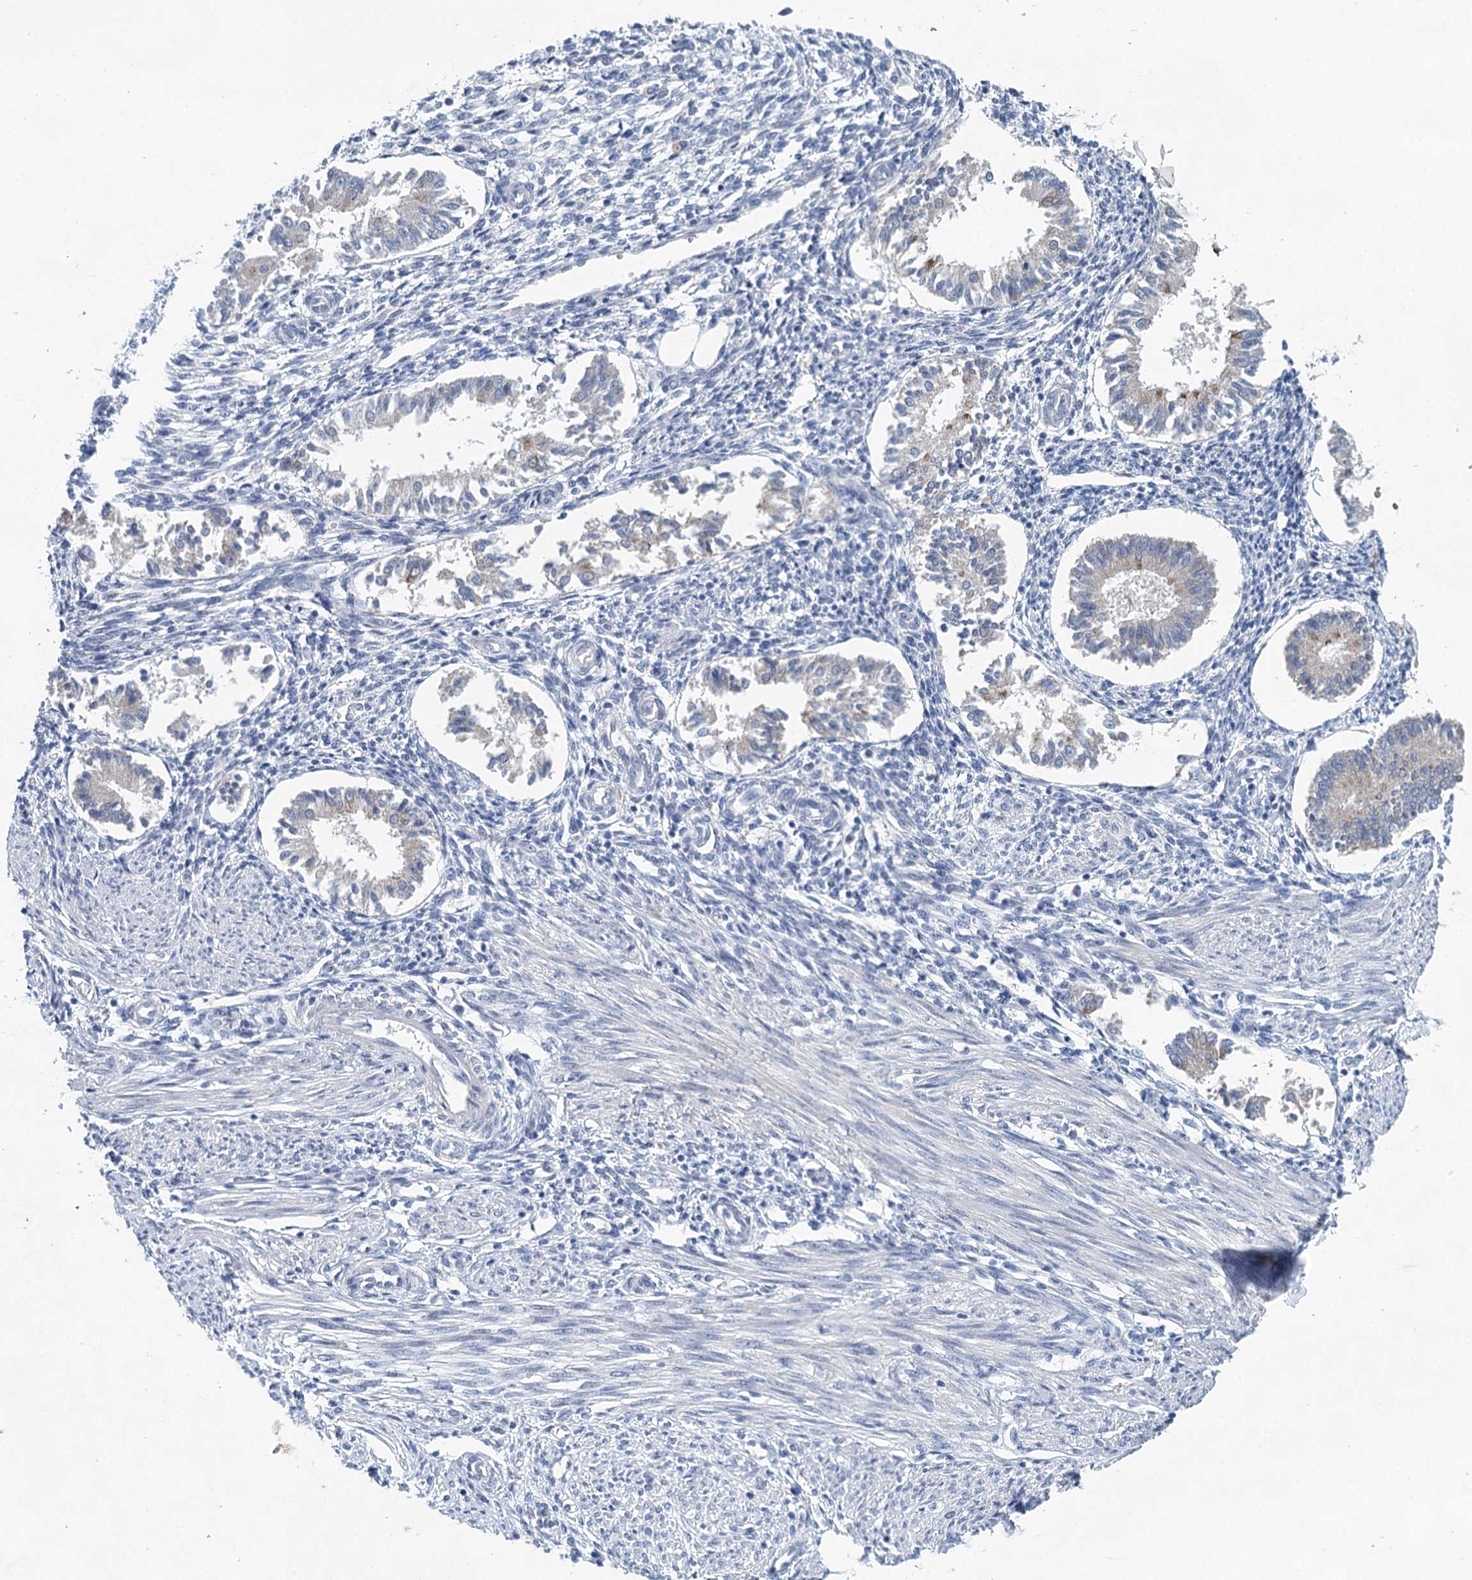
{"staining": {"intensity": "negative", "quantity": "none", "location": "none"}, "tissue": "endometrium", "cell_type": "Cells in endometrial stroma", "image_type": "normal", "snomed": [{"axis": "morphology", "description": "Normal tissue, NOS"}, {"axis": "topography", "description": "Uterus"}, {"axis": "topography", "description": "Endometrium"}], "caption": "Endometrium stained for a protein using immunohistochemistry (IHC) demonstrates no staining cells in endometrial stroma.", "gene": "BLTP1", "patient": {"sex": "female", "age": 48}}